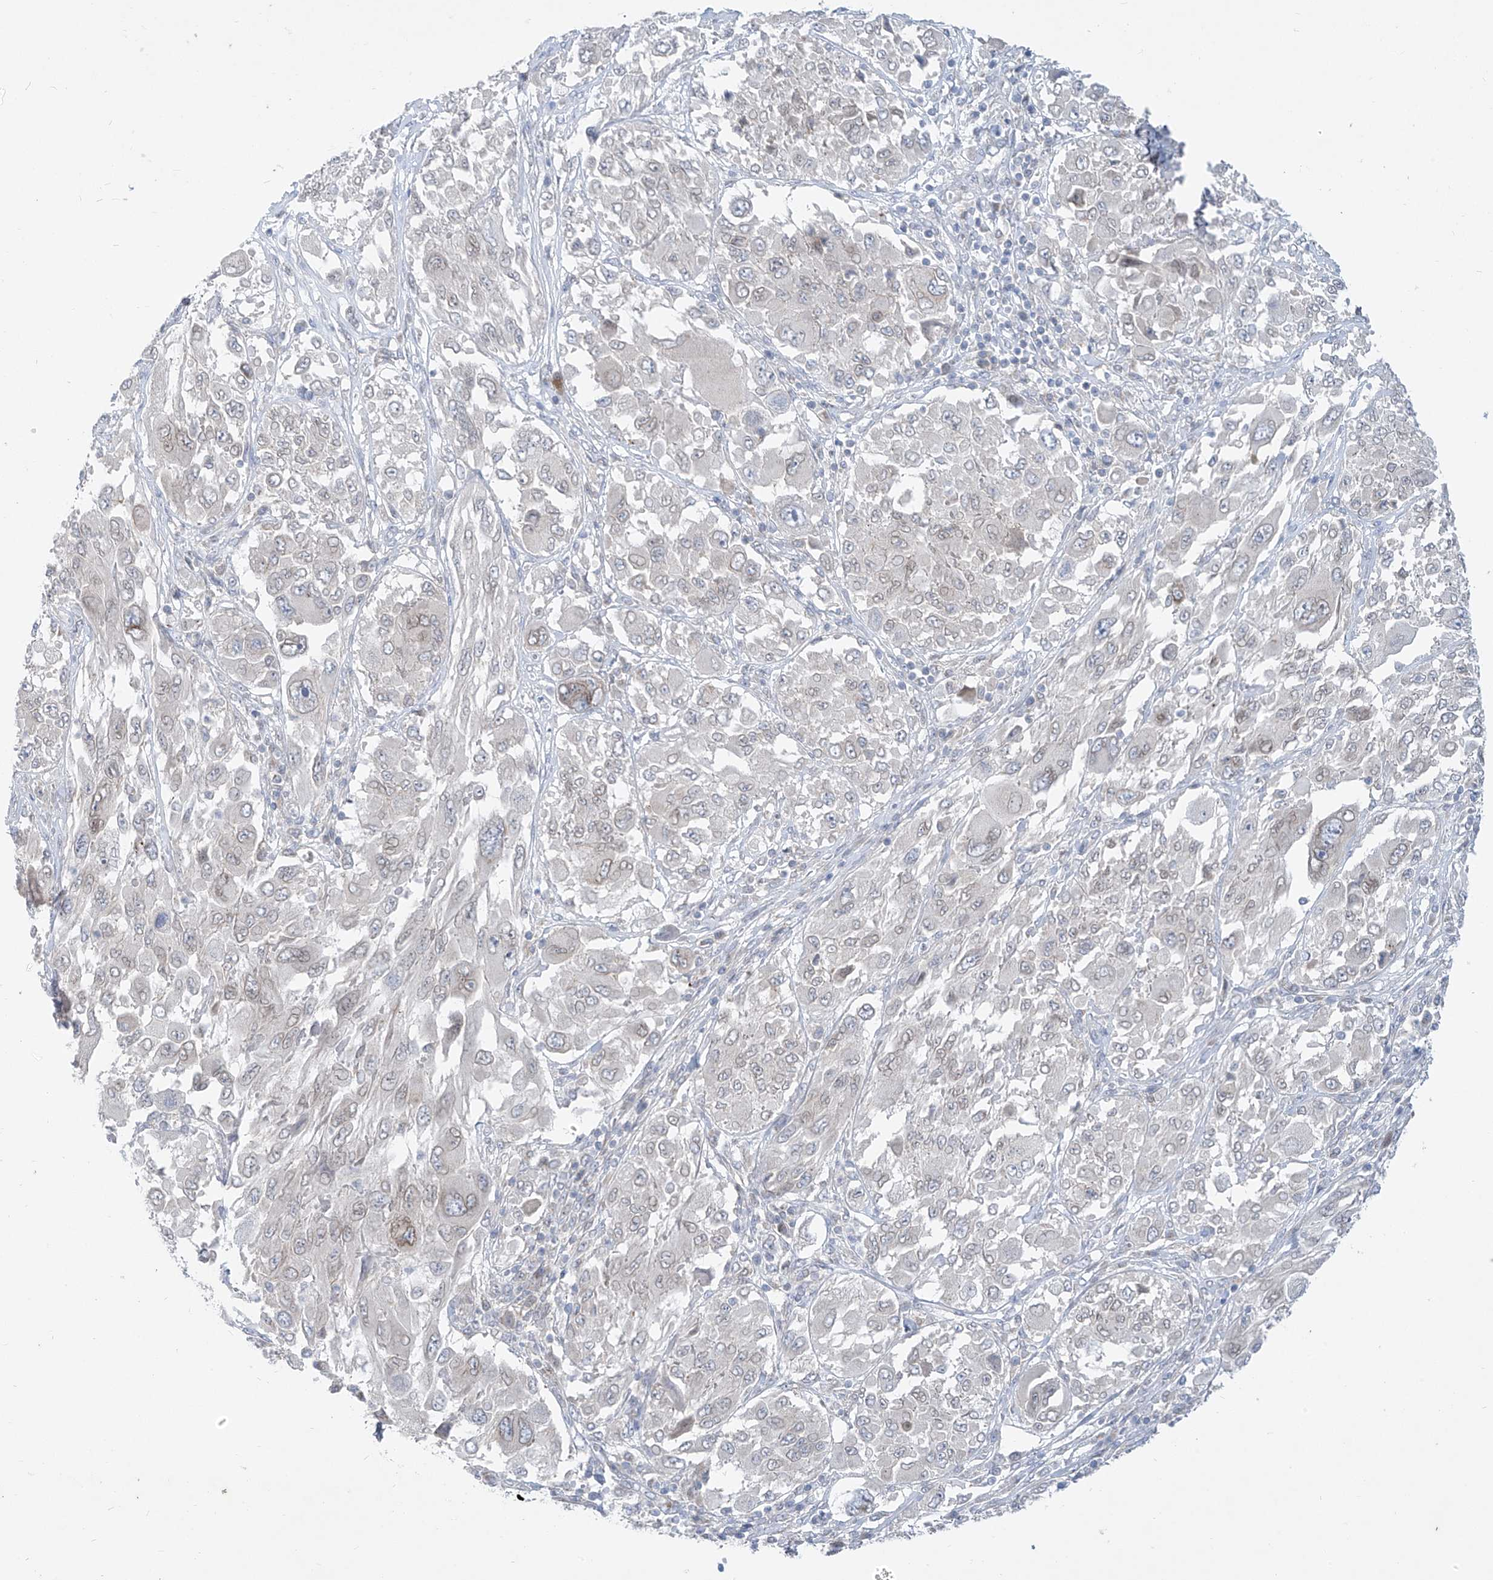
{"staining": {"intensity": "weak", "quantity": "<25%", "location": "cytoplasmic/membranous,nuclear"}, "tissue": "melanoma", "cell_type": "Tumor cells", "image_type": "cancer", "snomed": [{"axis": "morphology", "description": "Malignant melanoma, NOS"}, {"axis": "topography", "description": "Skin"}], "caption": "DAB (3,3'-diaminobenzidine) immunohistochemical staining of human malignant melanoma displays no significant expression in tumor cells. (Stains: DAB immunohistochemistry with hematoxylin counter stain, Microscopy: brightfield microscopy at high magnification).", "gene": "KRTAP25-1", "patient": {"sex": "female", "age": 91}}